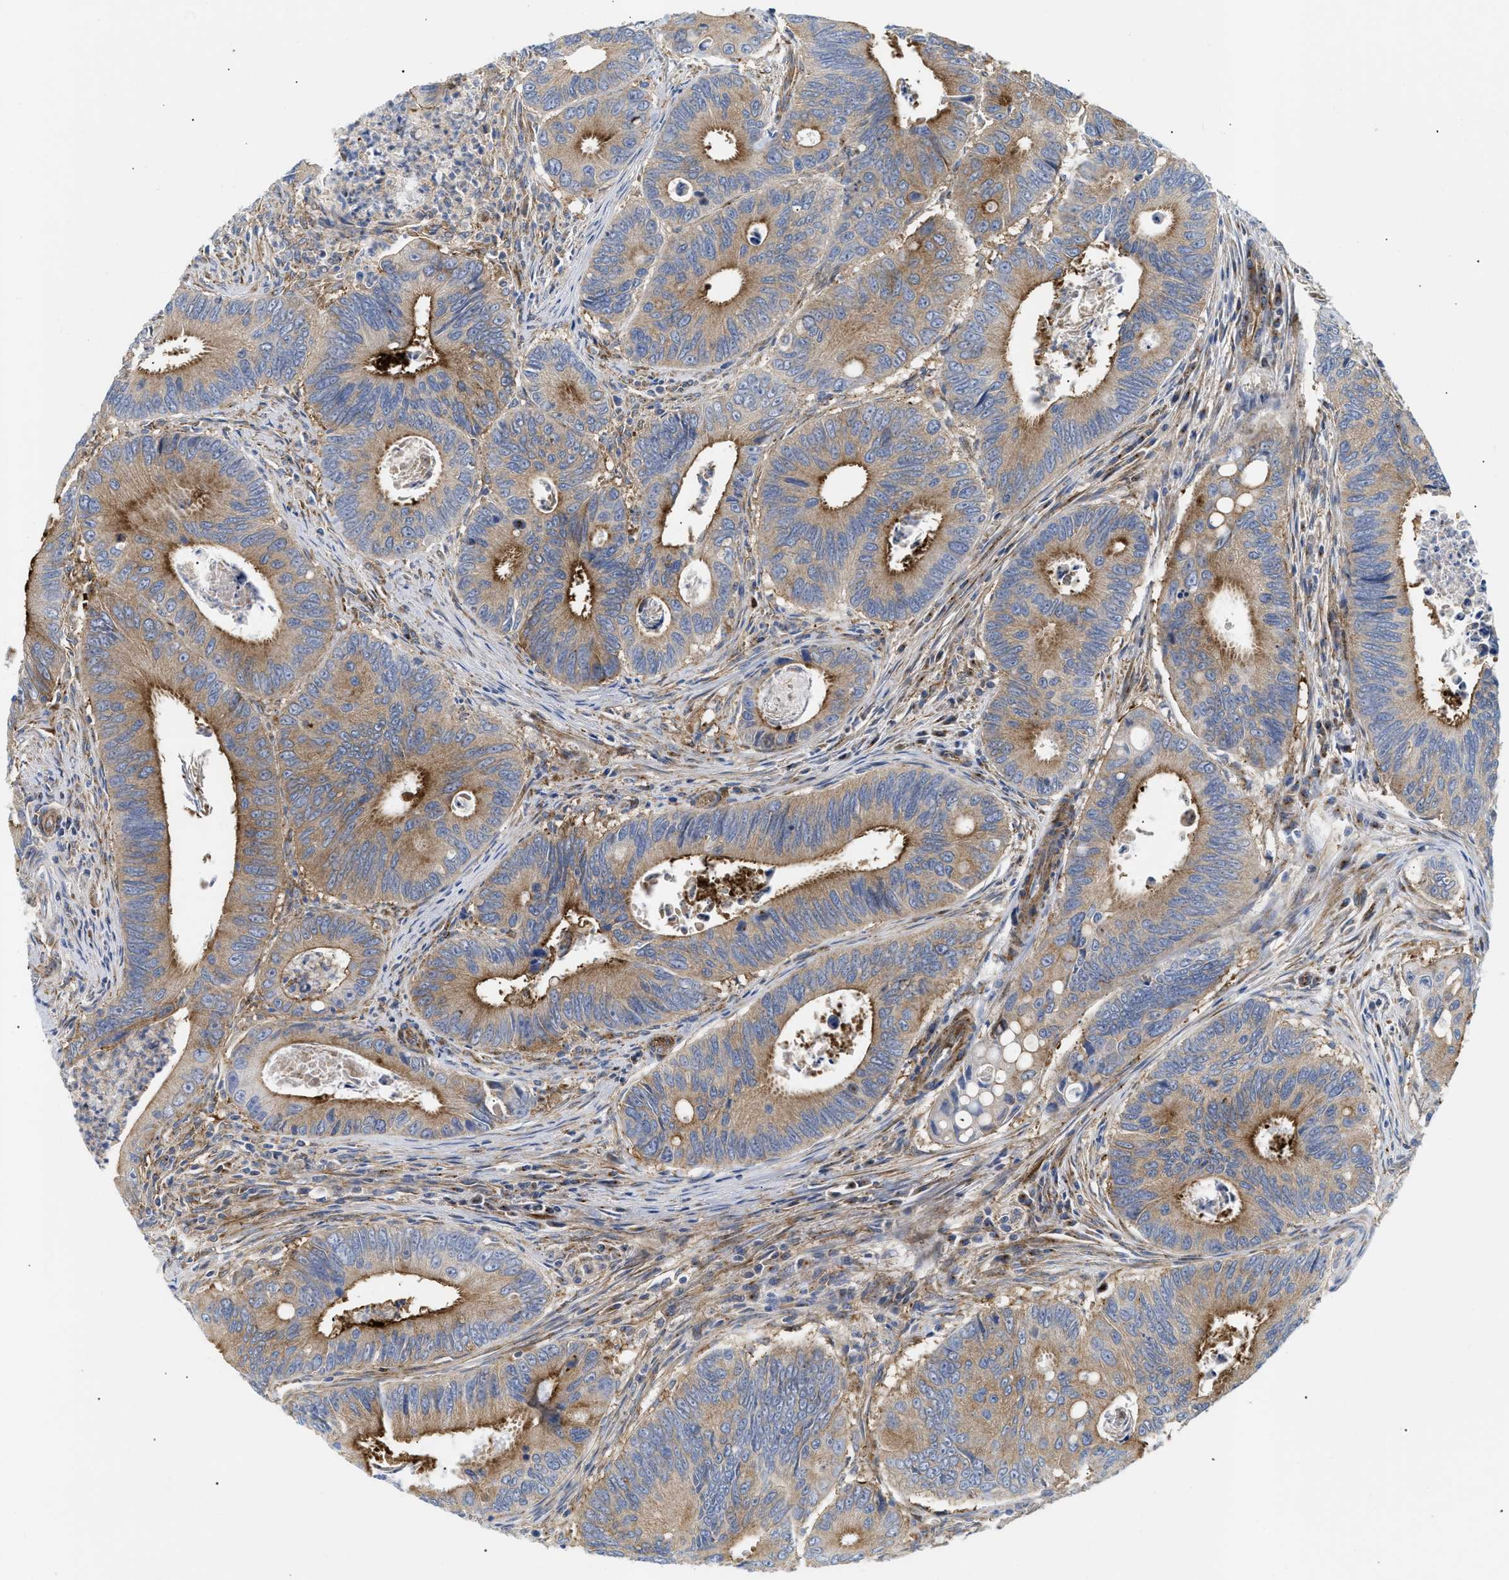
{"staining": {"intensity": "moderate", "quantity": ">75%", "location": "cytoplasmic/membranous"}, "tissue": "colorectal cancer", "cell_type": "Tumor cells", "image_type": "cancer", "snomed": [{"axis": "morphology", "description": "Inflammation, NOS"}, {"axis": "morphology", "description": "Adenocarcinoma, NOS"}, {"axis": "topography", "description": "Colon"}], "caption": "A high-resolution histopathology image shows immunohistochemistry staining of colorectal cancer (adenocarcinoma), which reveals moderate cytoplasmic/membranous expression in about >75% of tumor cells. (DAB (3,3'-diaminobenzidine) IHC, brown staining for protein, blue staining for nuclei).", "gene": "DCTN4", "patient": {"sex": "male", "age": 72}}